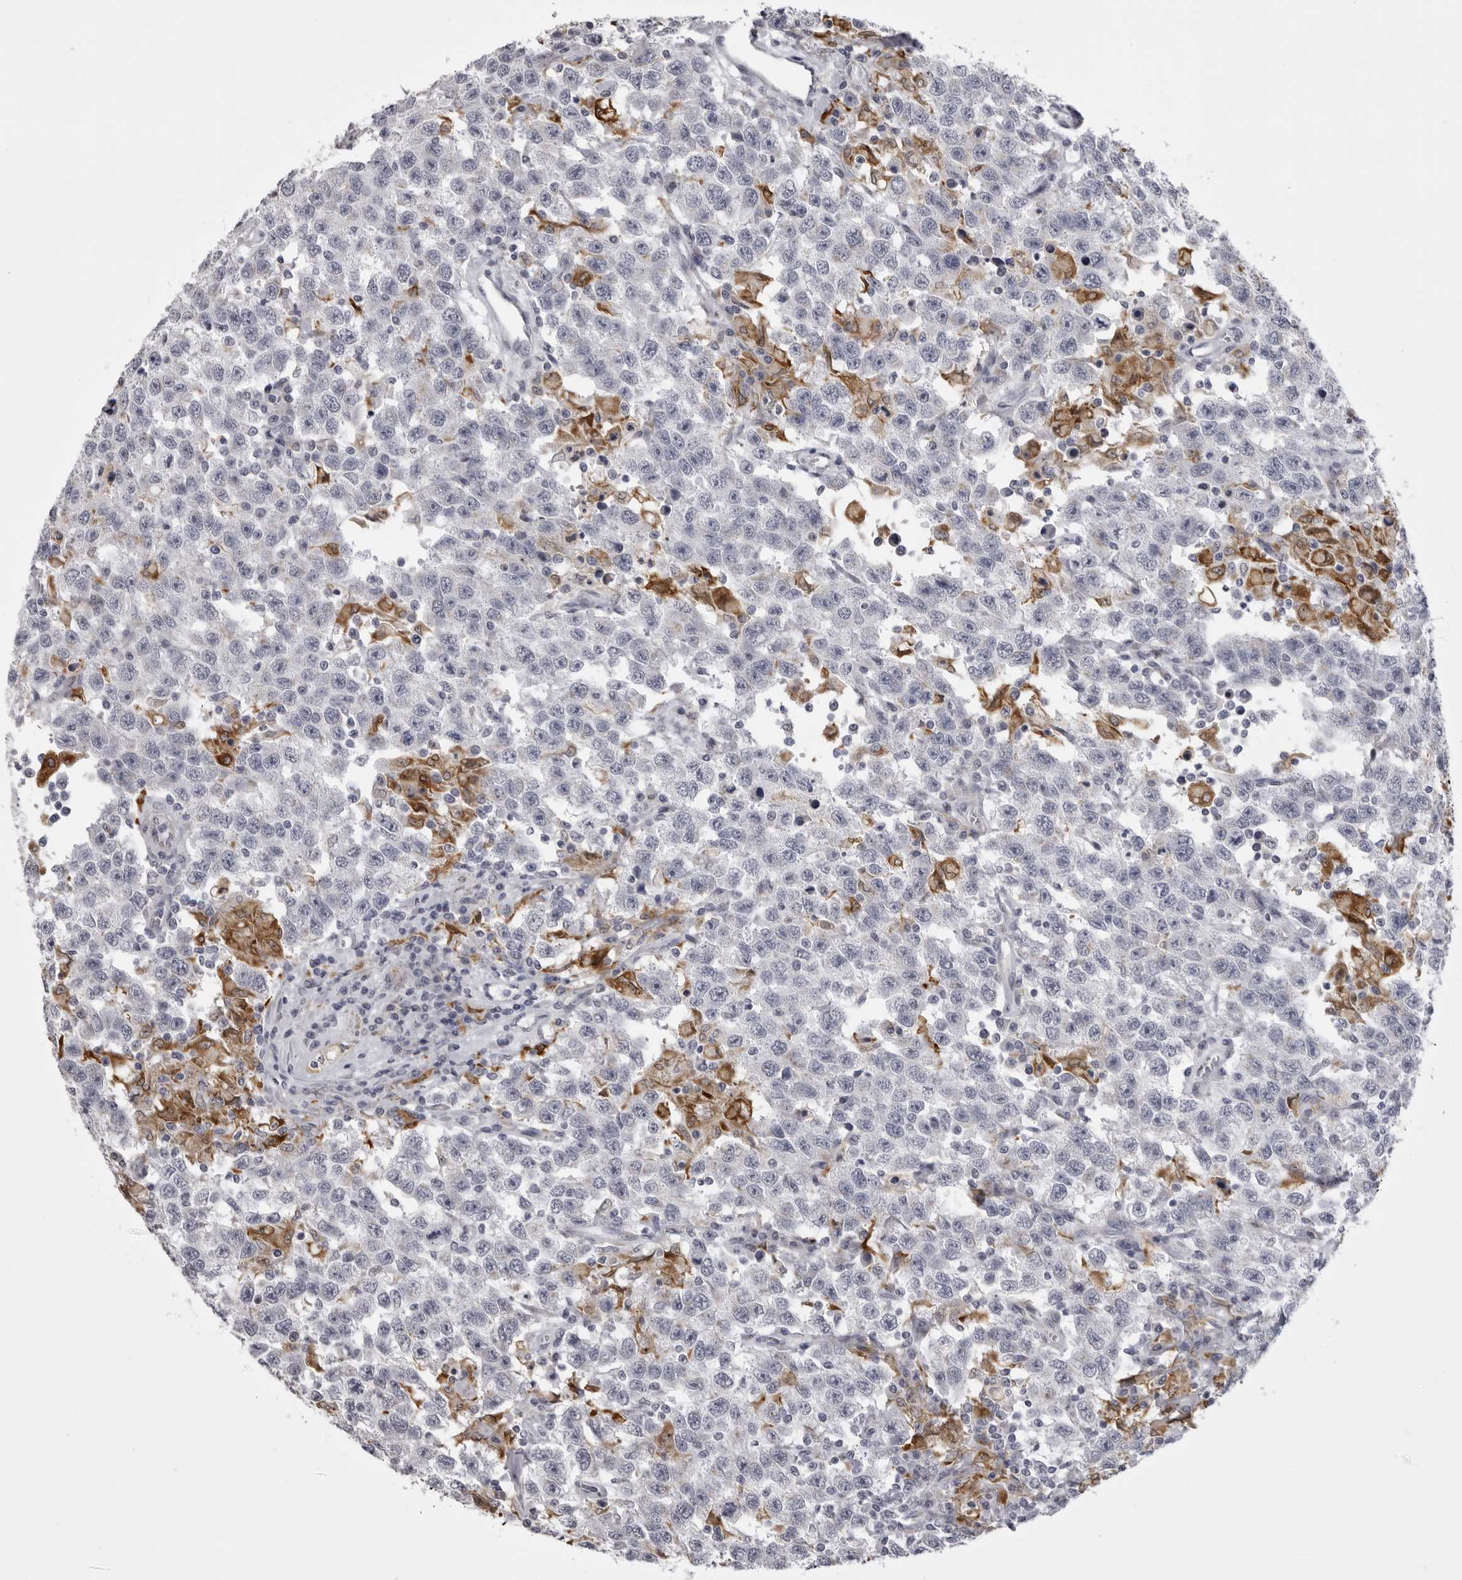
{"staining": {"intensity": "negative", "quantity": "none", "location": "none"}, "tissue": "testis cancer", "cell_type": "Tumor cells", "image_type": "cancer", "snomed": [{"axis": "morphology", "description": "Seminoma, NOS"}, {"axis": "topography", "description": "Testis"}], "caption": "Testis seminoma was stained to show a protein in brown. There is no significant staining in tumor cells.", "gene": "NCEH1", "patient": {"sex": "male", "age": 41}}